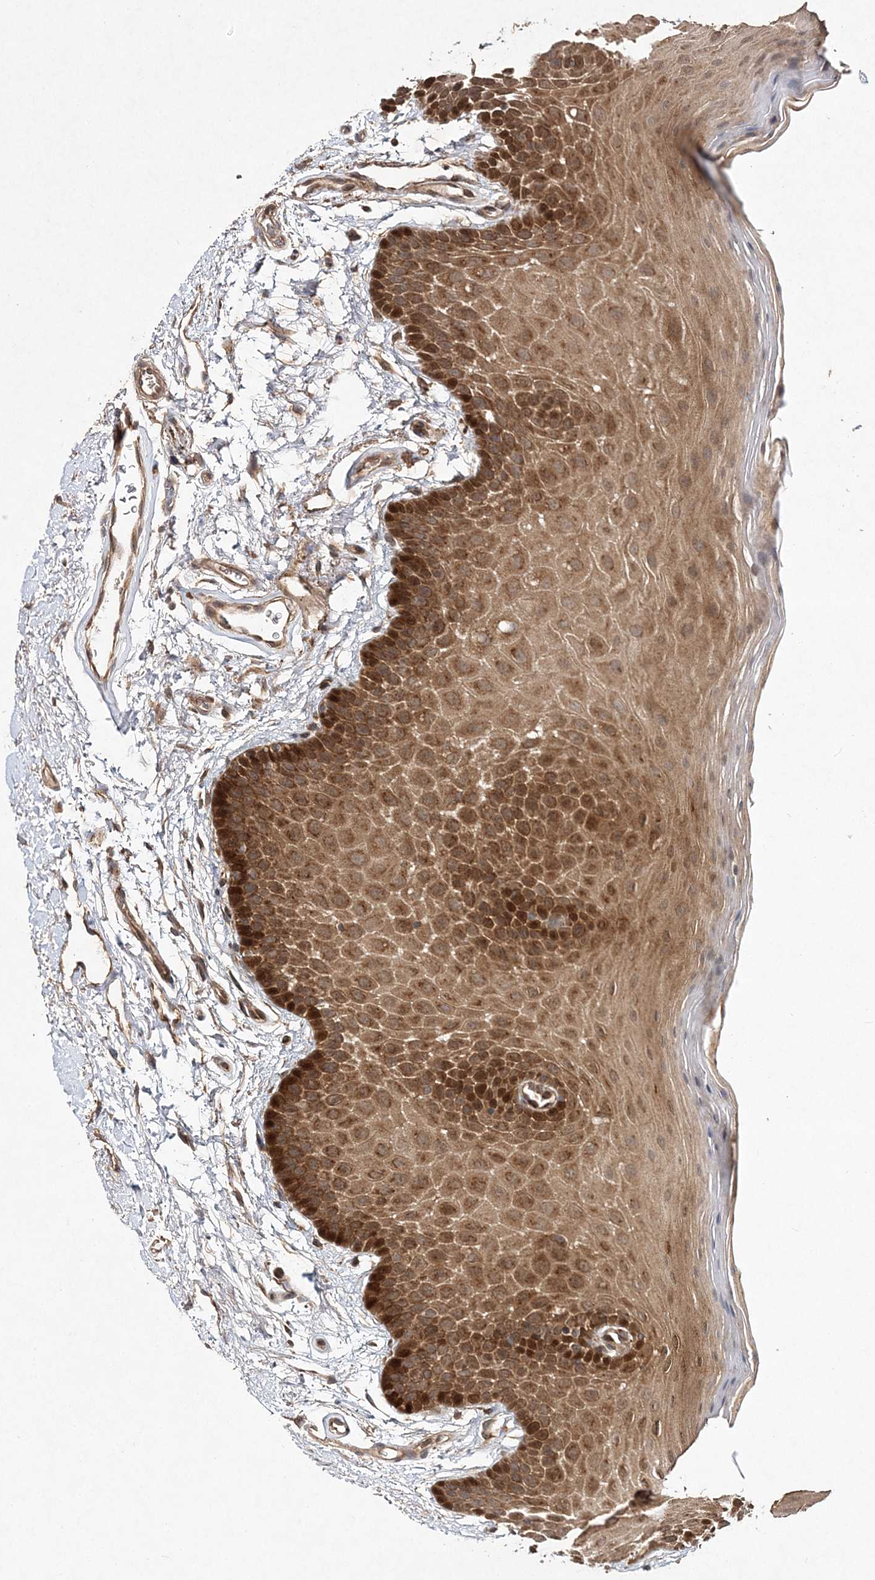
{"staining": {"intensity": "strong", "quantity": ">75%", "location": "cytoplasmic/membranous"}, "tissue": "oral mucosa", "cell_type": "Squamous epithelial cells", "image_type": "normal", "snomed": [{"axis": "morphology", "description": "Normal tissue, NOS"}, {"axis": "topography", "description": "Oral tissue"}], "caption": "Immunohistochemistry micrograph of unremarkable oral mucosa: oral mucosa stained using immunohistochemistry (IHC) reveals high levels of strong protein expression localized specifically in the cytoplasmic/membranous of squamous epithelial cells, appearing as a cytoplasmic/membranous brown color.", "gene": "TMEM9B", "patient": {"sex": "male", "age": 62}}